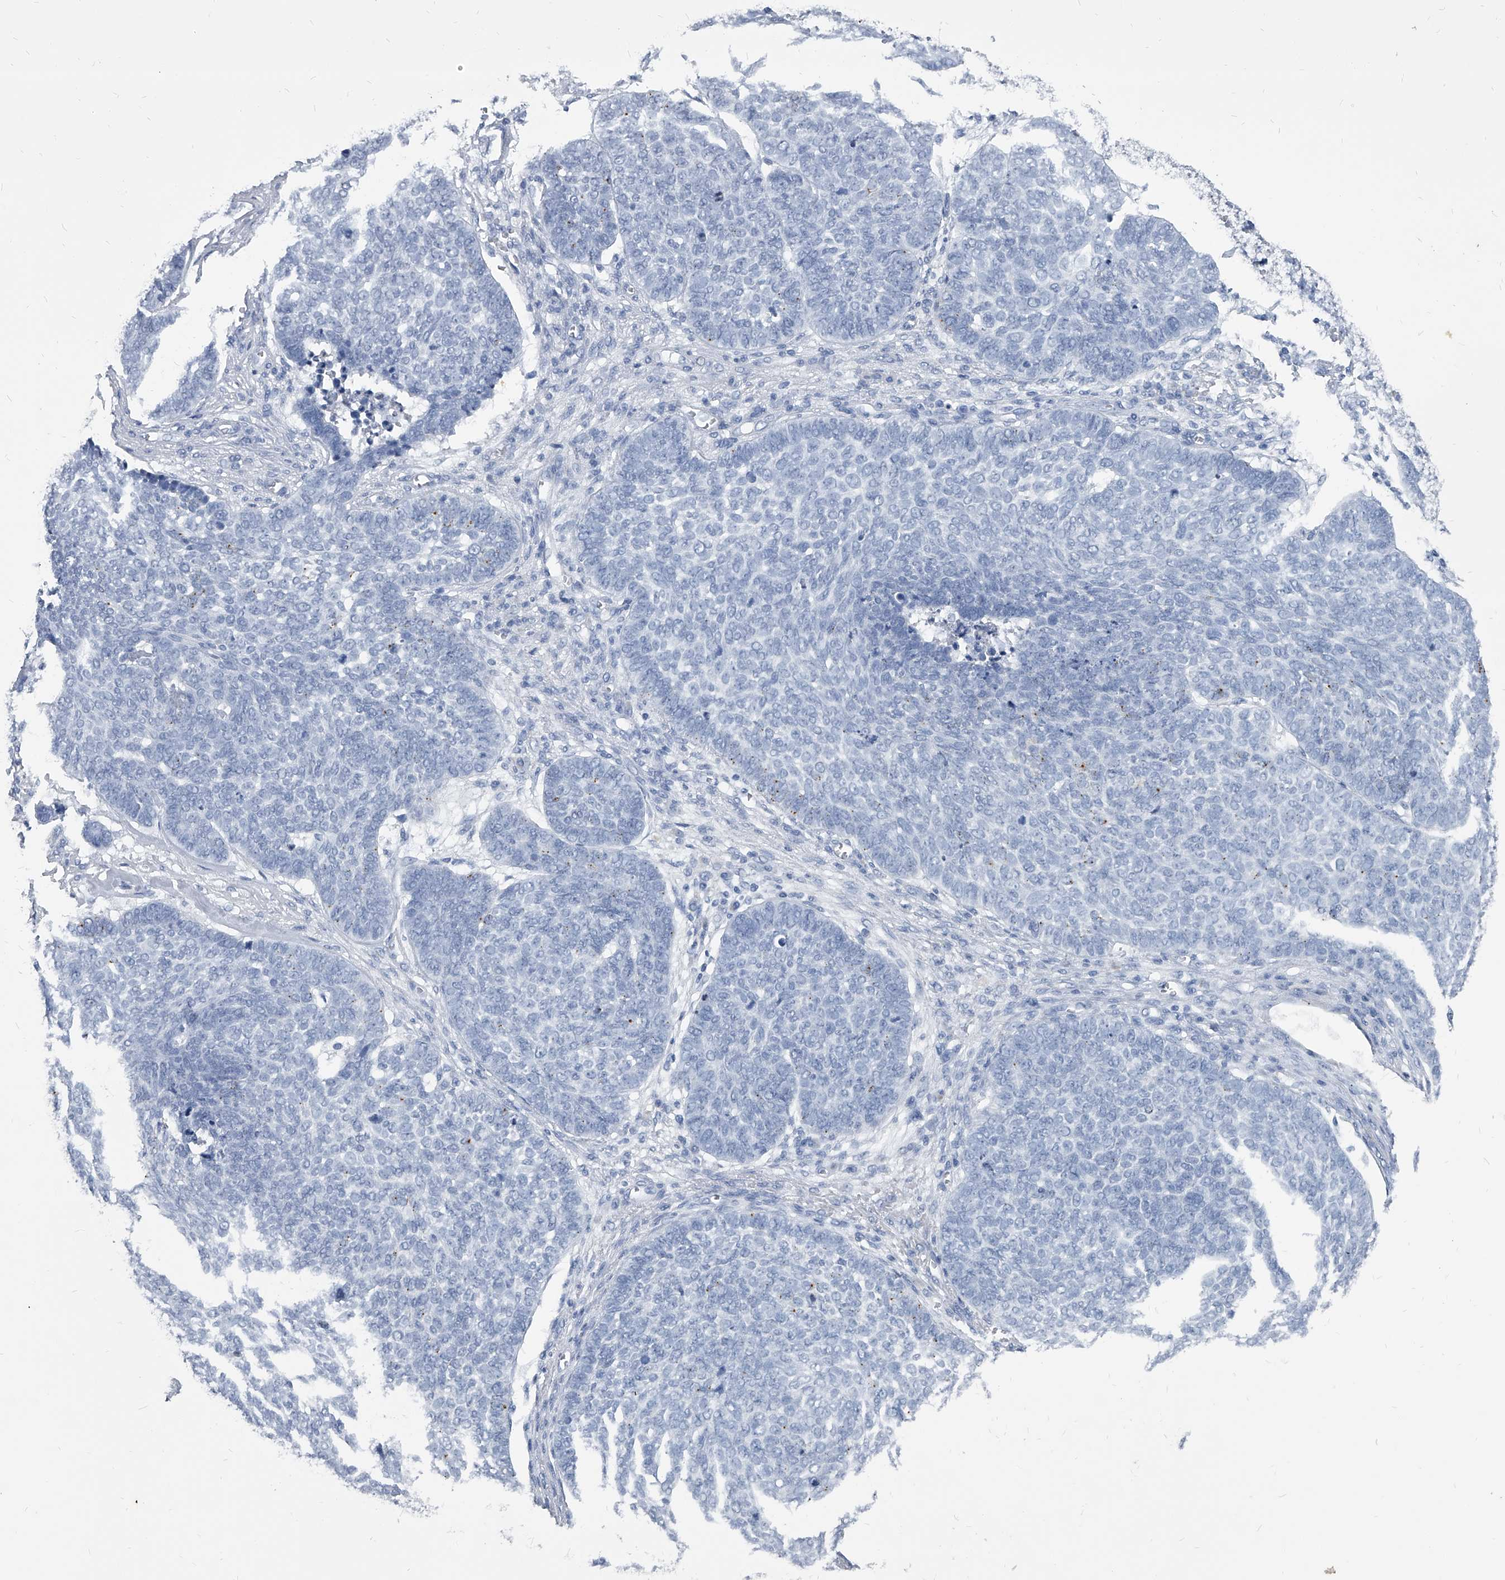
{"staining": {"intensity": "negative", "quantity": "none", "location": "none"}, "tissue": "skin cancer", "cell_type": "Tumor cells", "image_type": "cancer", "snomed": [{"axis": "morphology", "description": "Basal cell carcinoma"}, {"axis": "topography", "description": "Skin"}], "caption": "The micrograph displays no significant positivity in tumor cells of skin cancer.", "gene": "BCAS1", "patient": {"sex": "male", "age": 84}}